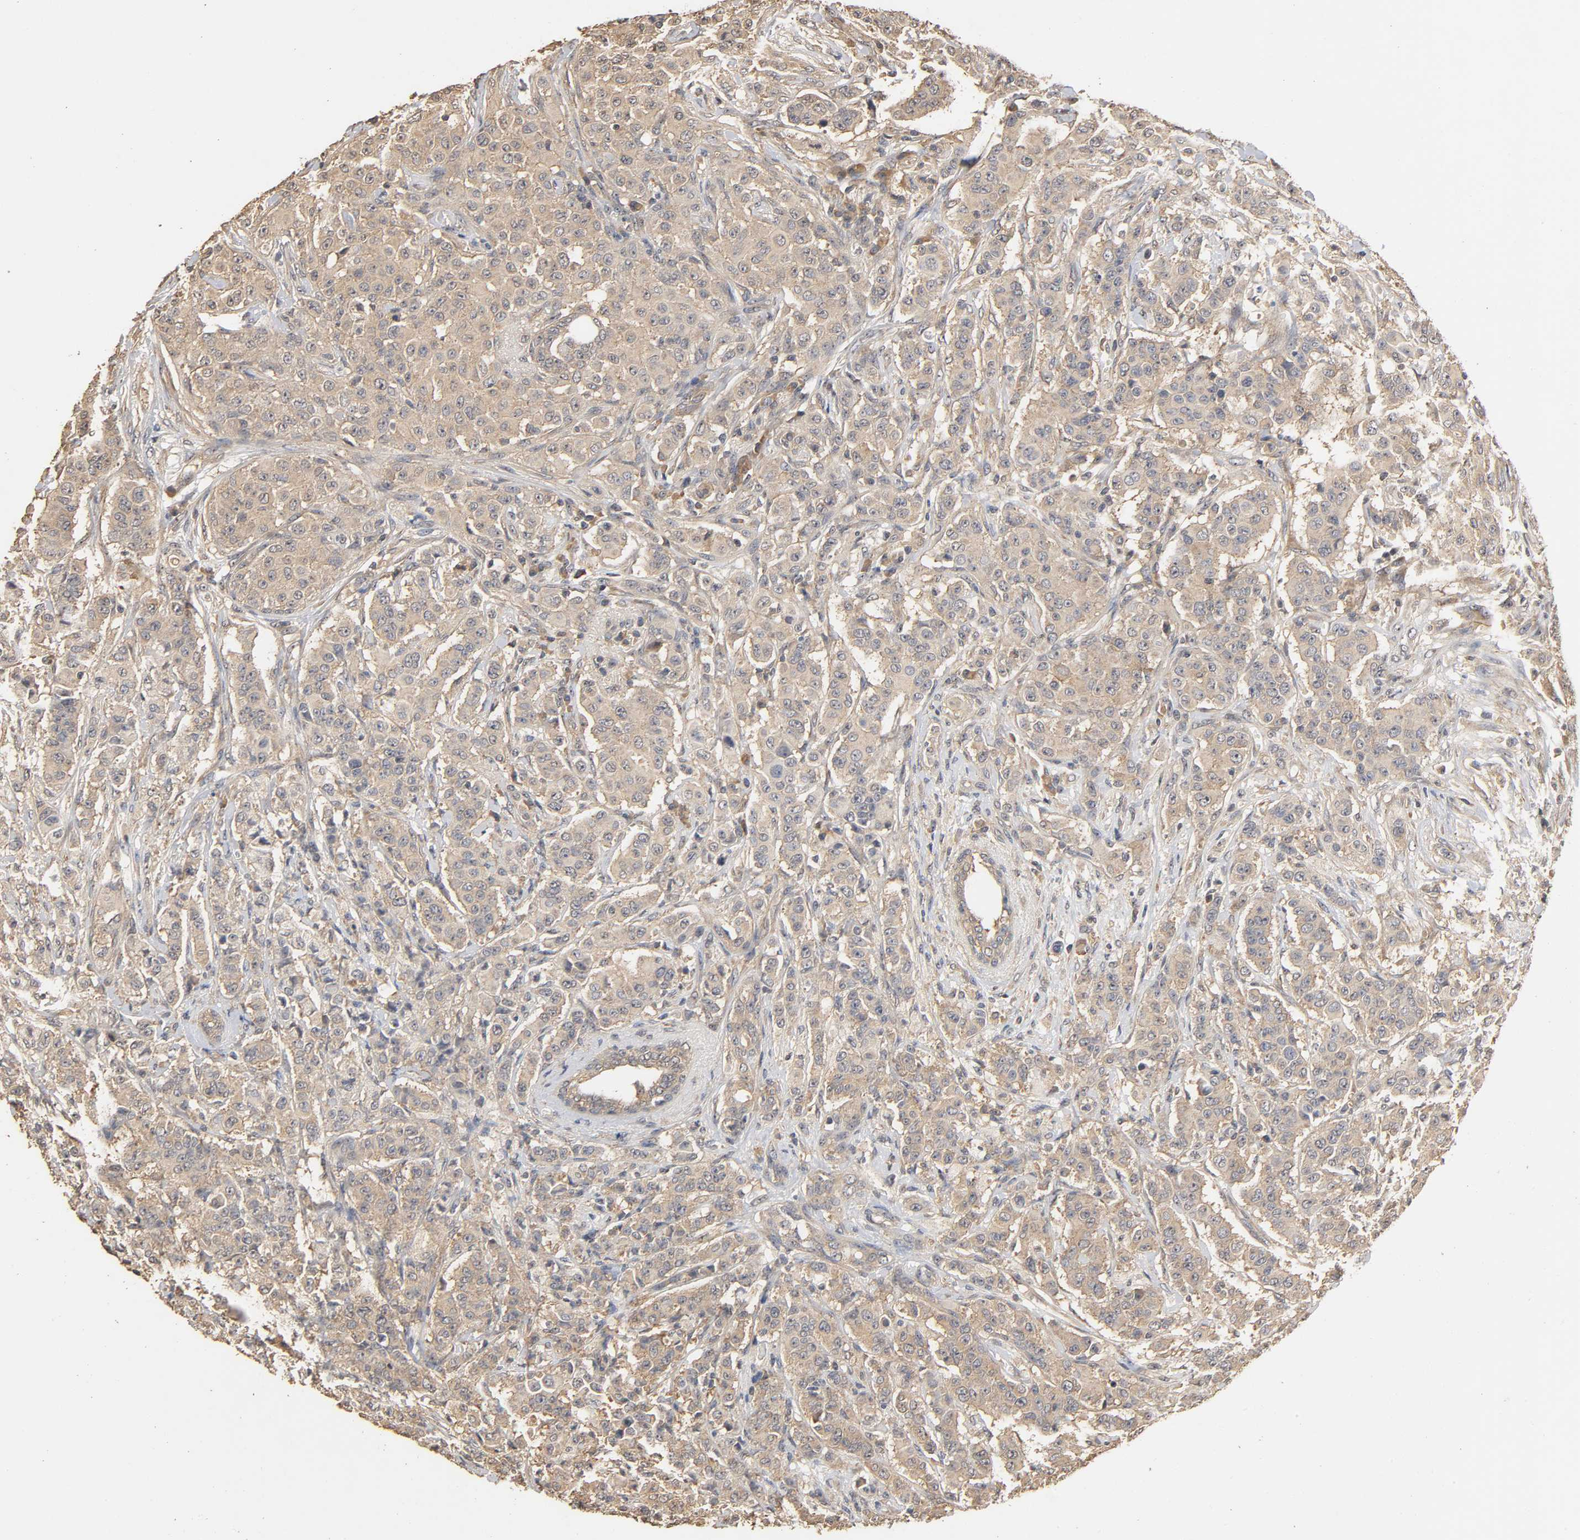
{"staining": {"intensity": "weak", "quantity": ">75%", "location": "cytoplasmic/membranous"}, "tissue": "breast cancer", "cell_type": "Tumor cells", "image_type": "cancer", "snomed": [{"axis": "morphology", "description": "Duct carcinoma"}, {"axis": "topography", "description": "Breast"}], "caption": "Infiltrating ductal carcinoma (breast) was stained to show a protein in brown. There is low levels of weak cytoplasmic/membranous positivity in about >75% of tumor cells. Immunohistochemistry (ihc) stains the protein in brown and the nuclei are stained blue.", "gene": "ARHGEF7", "patient": {"sex": "female", "age": 40}}